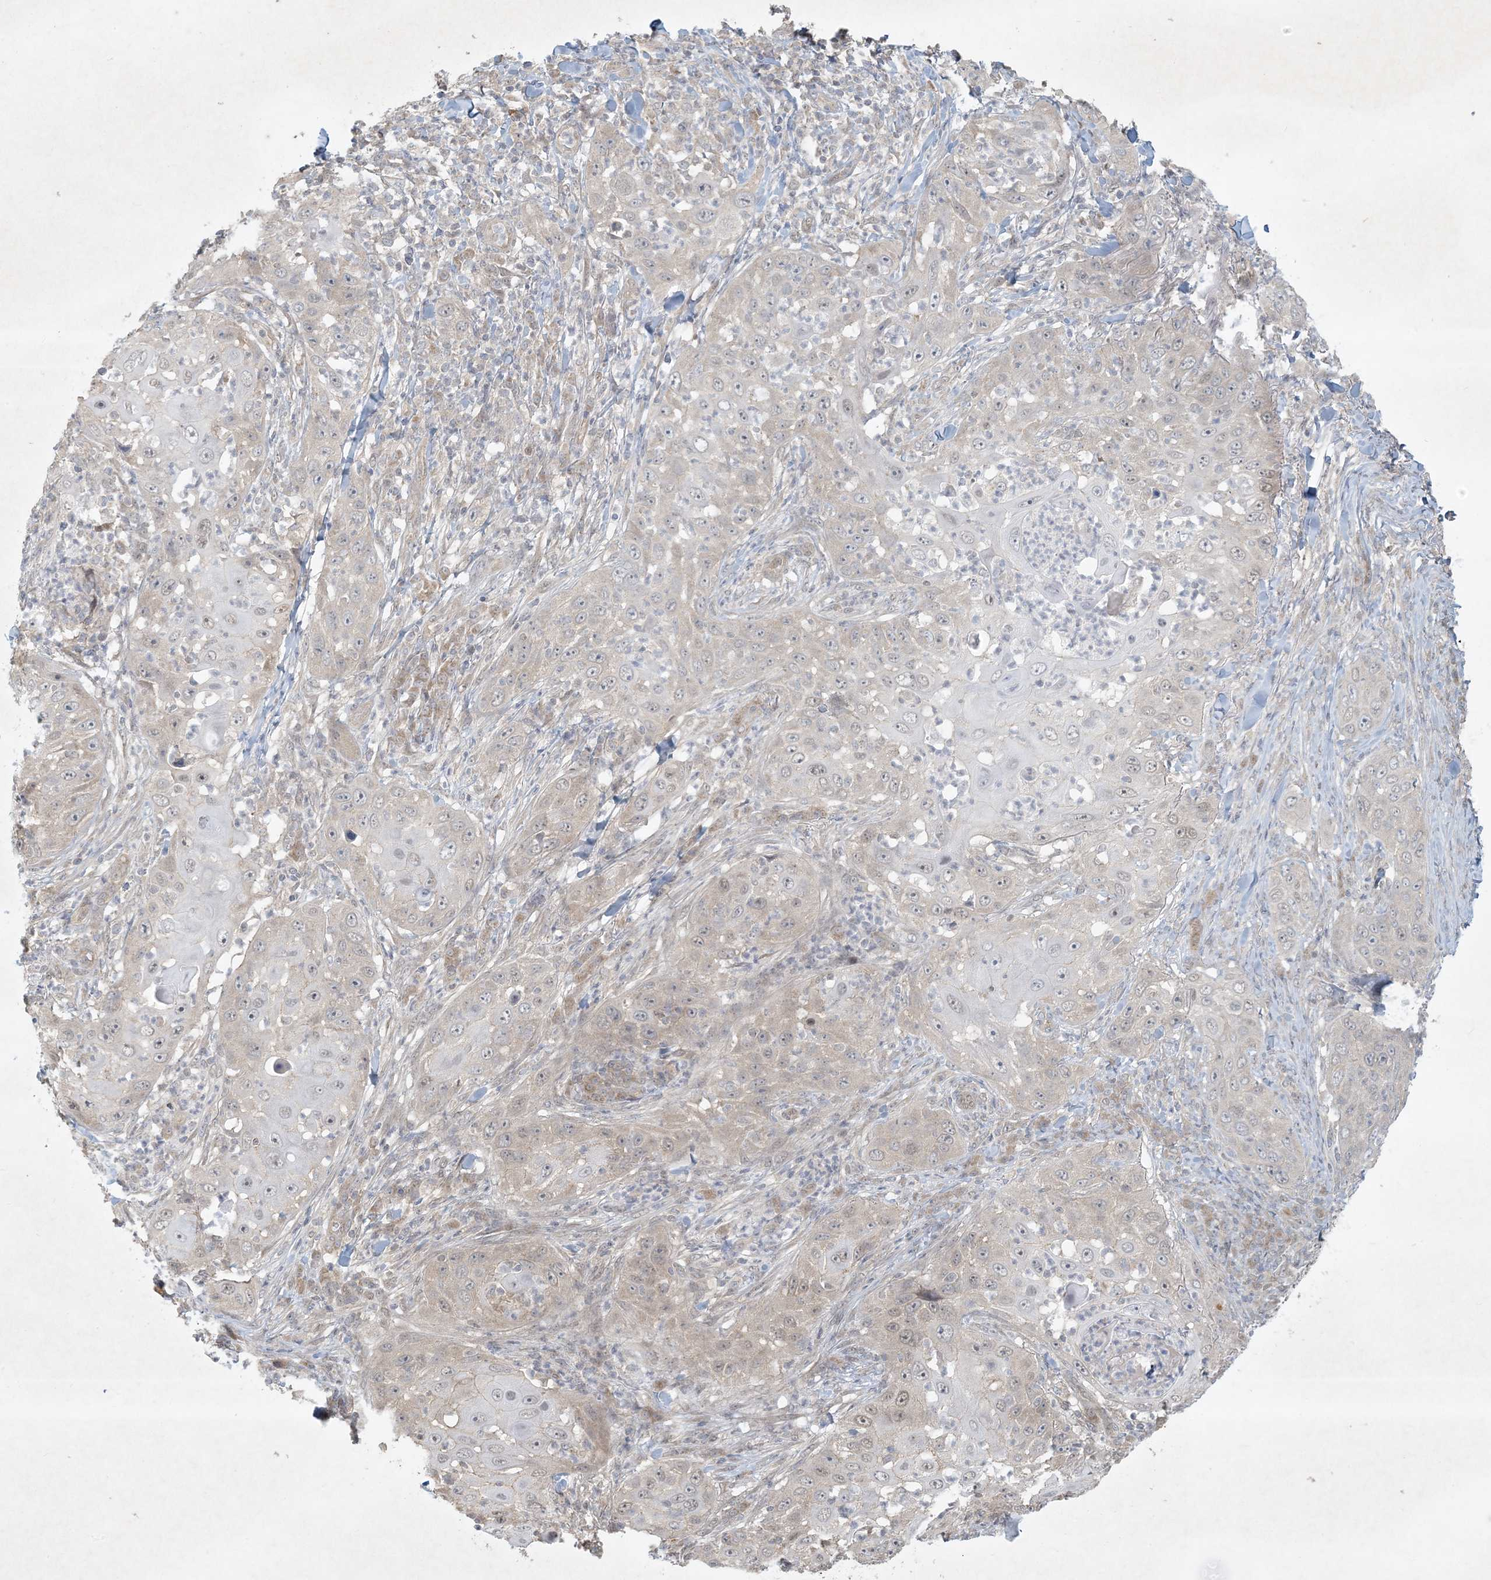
{"staining": {"intensity": "negative", "quantity": "none", "location": "none"}, "tissue": "skin cancer", "cell_type": "Tumor cells", "image_type": "cancer", "snomed": [{"axis": "morphology", "description": "Squamous cell carcinoma, NOS"}, {"axis": "topography", "description": "Skin"}], "caption": "The histopathology image demonstrates no staining of tumor cells in skin cancer (squamous cell carcinoma).", "gene": "BCORL1", "patient": {"sex": "female", "age": 44}}